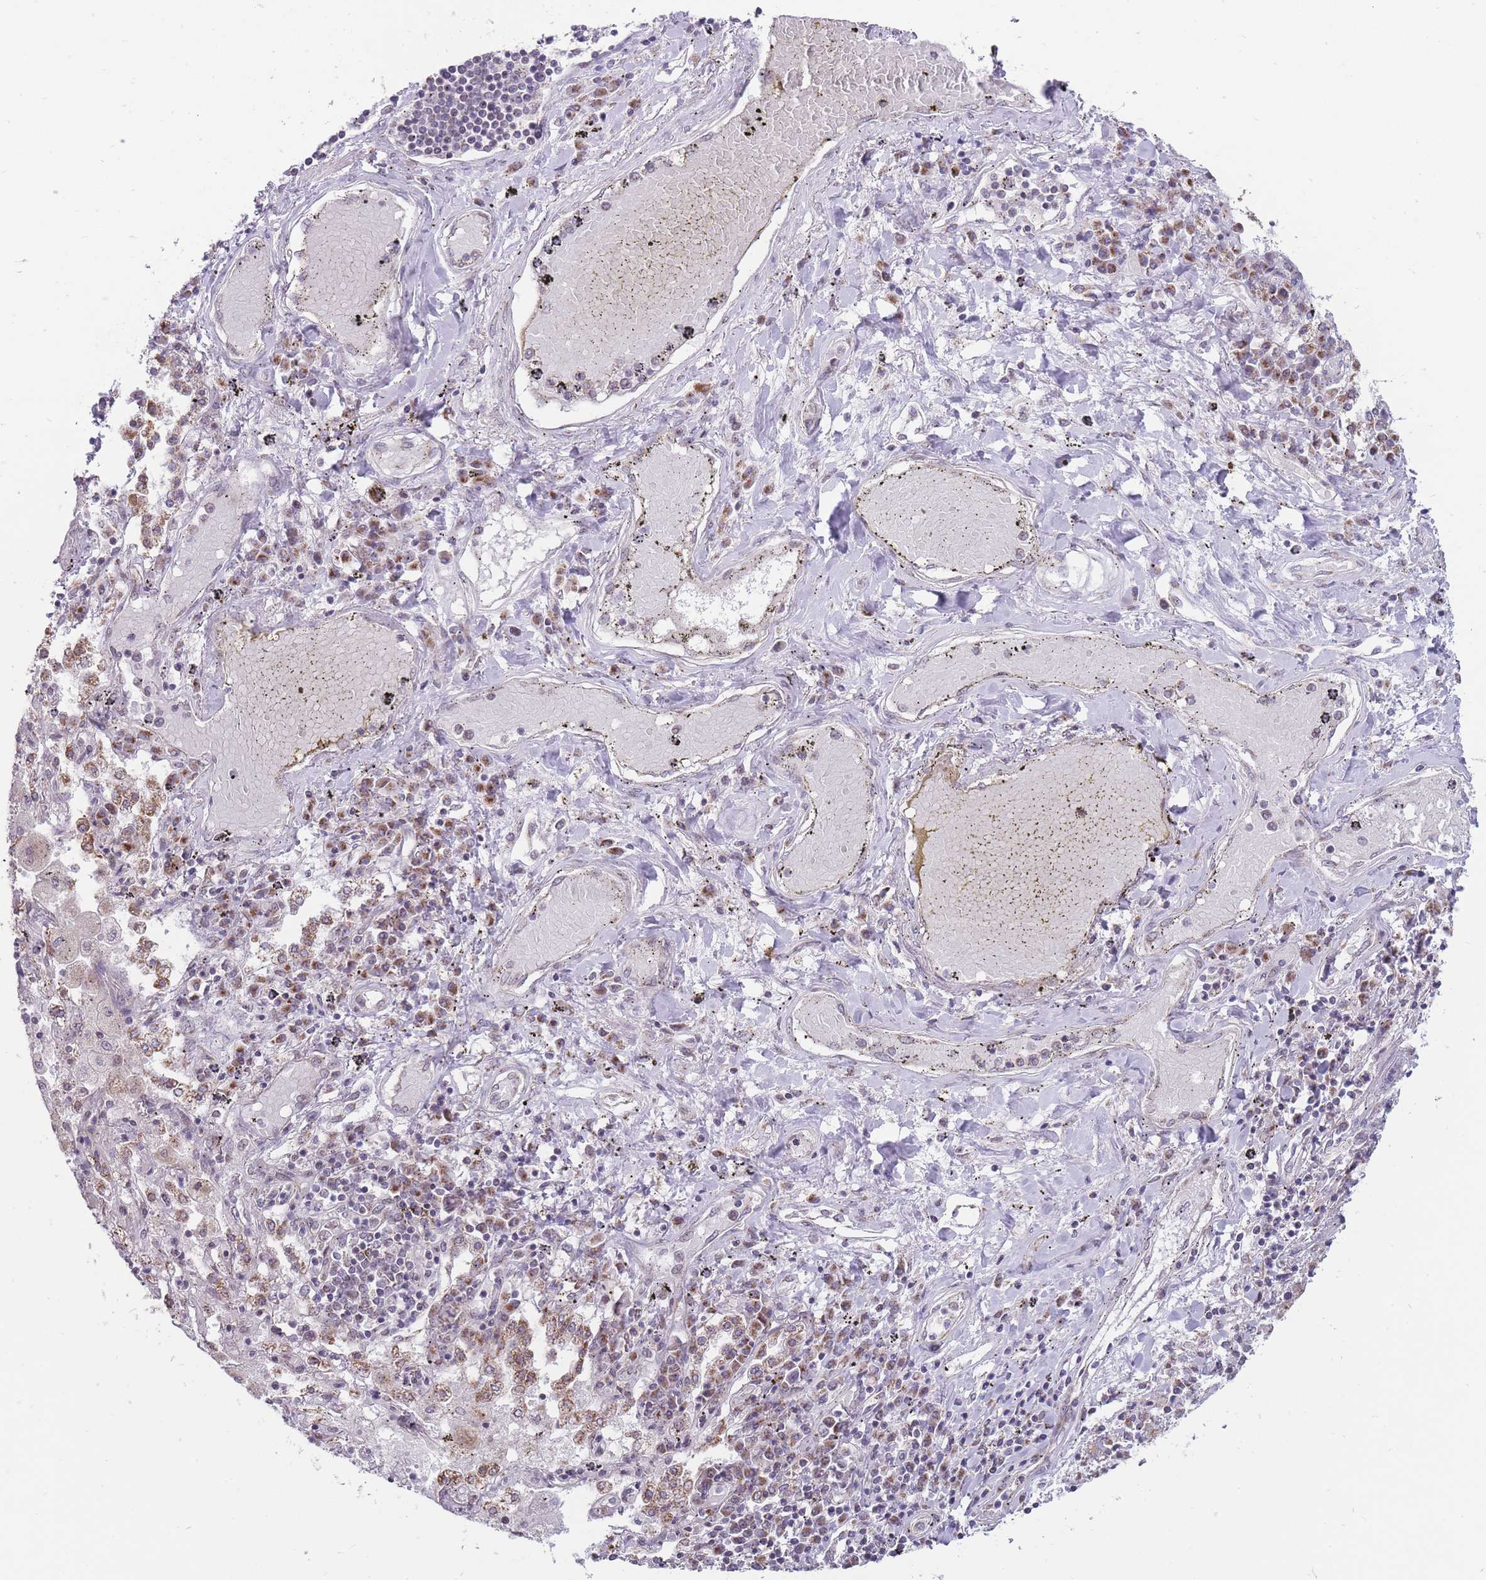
{"staining": {"intensity": "moderate", "quantity": "<25%", "location": "cytoplasmic/membranous"}, "tissue": "lung cancer", "cell_type": "Tumor cells", "image_type": "cancer", "snomed": [{"axis": "morphology", "description": "Squamous cell carcinoma, NOS"}, {"axis": "topography", "description": "Lung"}], "caption": "Protein staining reveals moderate cytoplasmic/membranous positivity in approximately <25% of tumor cells in lung squamous cell carcinoma. Immunohistochemistry stains the protein in brown and the nuclei are stained blue.", "gene": "NELL1", "patient": {"sex": "male", "age": 65}}